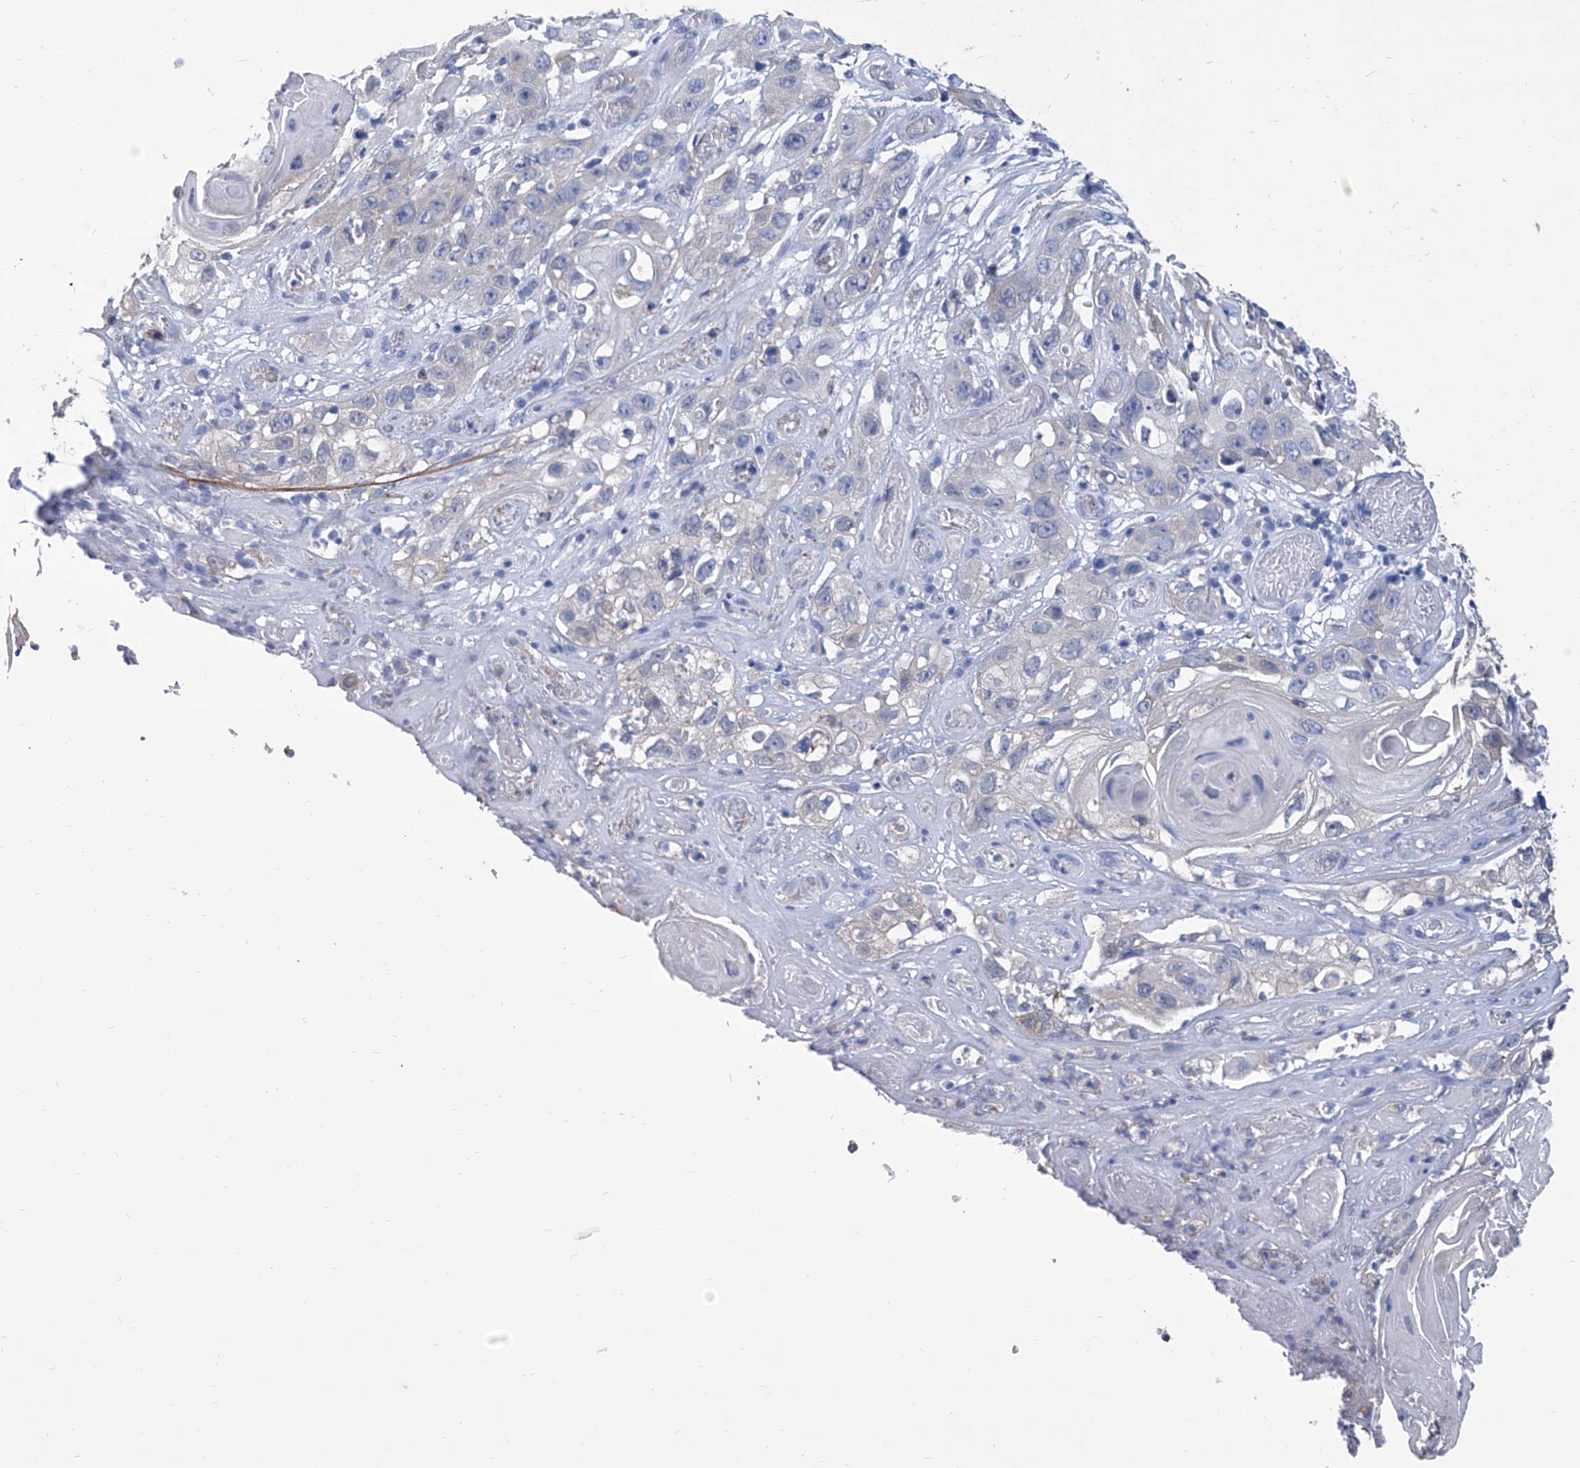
{"staining": {"intensity": "negative", "quantity": "none", "location": "none"}, "tissue": "skin cancer", "cell_type": "Tumor cells", "image_type": "cancer", "snomed": [{"axis": "morphology", "description": "Squamous cell carcinoma, NOS"}, {"axis": "topography", "description": "Skin"}], "caption": "Immunohistochemical staining of squamous cell carcinoma (skin) reveals no significant staining in tumor cells. The staining is performed using DAB brown chromogen with nuclei counter-stained in using hematoxylin.", "gene": "SMS", "patient": {"sex": "male", "age": 55}}